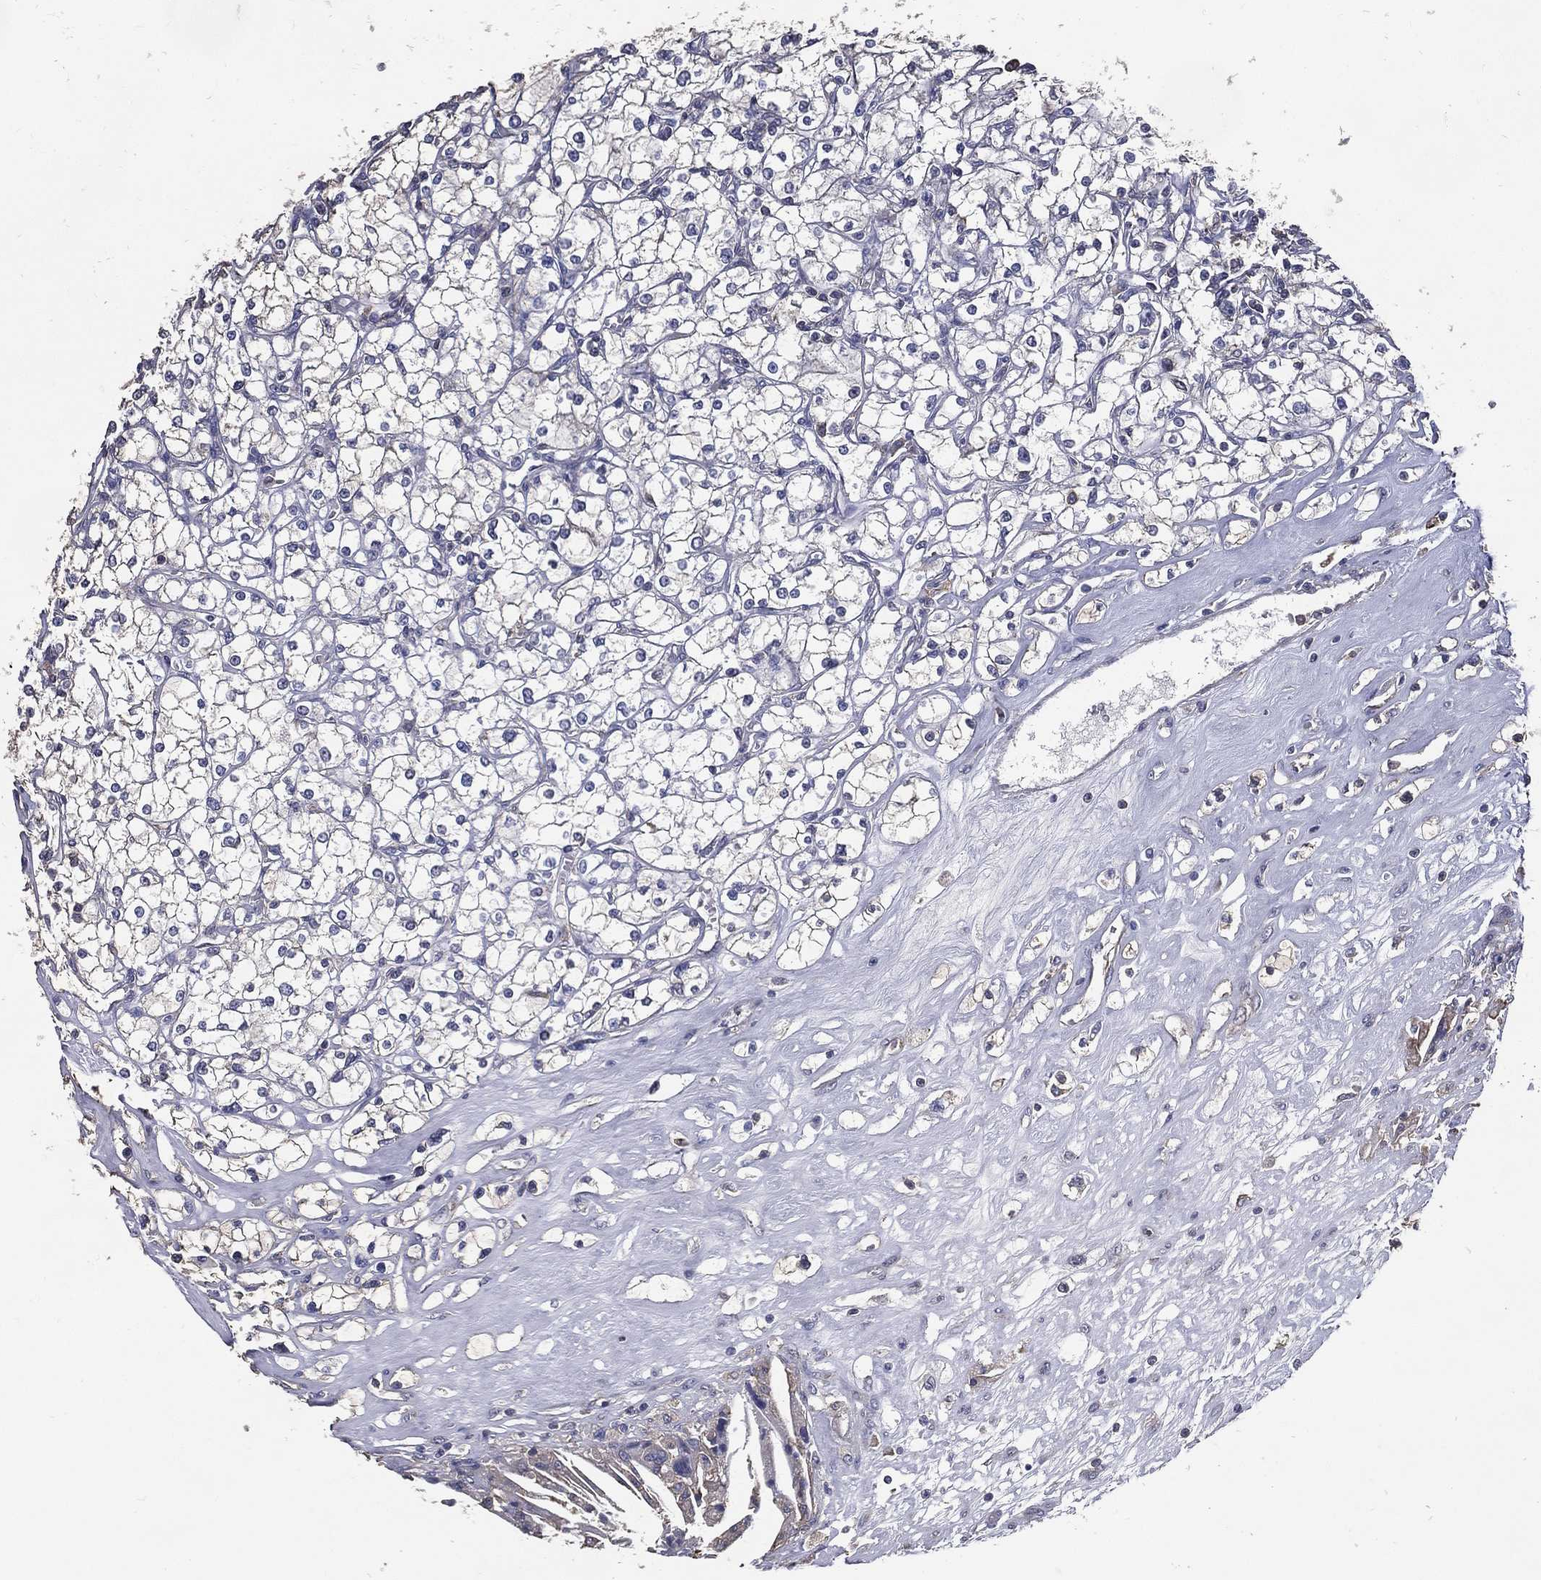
{"staining": {"intensity": "negative", "quantity": "none", "location": "none"}, "tissue": "renal cancer", "cell_type": "Tumor cells", "image_type": "cancer", "snomed": [{"axis": "morphology", "description": "Adenocarcinoma, NOS"}, {"axis": "topography", "description": "Kidney"}], "caption": "This histopathology image is of renal cancer stained with immunohistochemistry (IHC) to label a protein in brown with the nuclei are counter-stained blue. There is no expression in tumor cells.", "gene": "SERPINB2", "patient": {"sex": "male", "age": 67}}